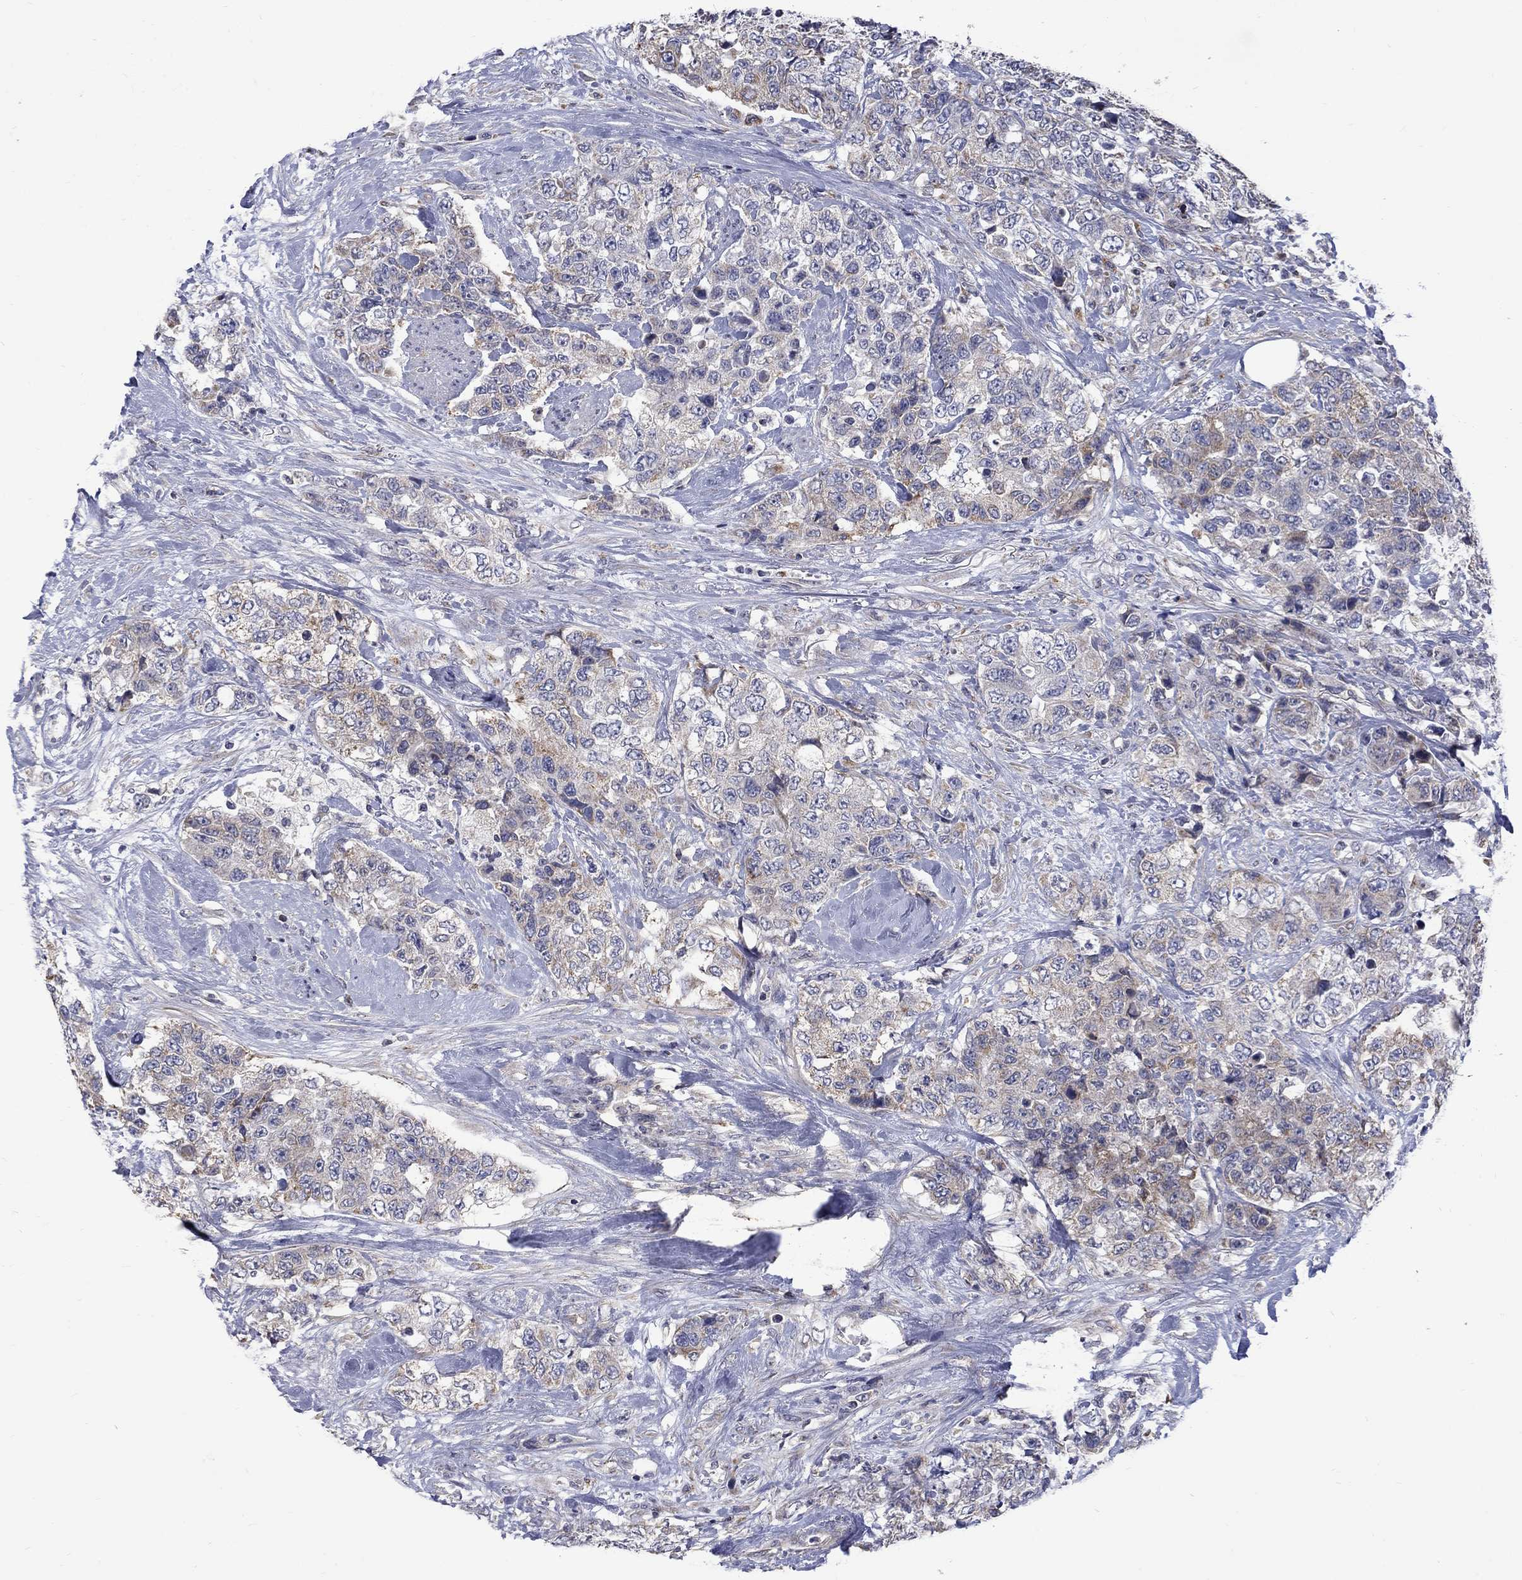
{"staining": {"intensity": "weak", "quantity": "<25%", "location": "cytoplasmic/membranous"}, "tissue": "urothelial cancer", "cell_type": "Tumor cells", "image_type": "cancer", "snomed": [{"axis": "morphology", "description": "Urothelial carcinoma, High grade"}, {"axis": "topography", "description": "Urinary bladder"}], "caption": "Tumor cells are negative for protein expression in human urothelial cancer.", "gene": "SH2B1", "patient": {"sex": "female", "age": 78}}